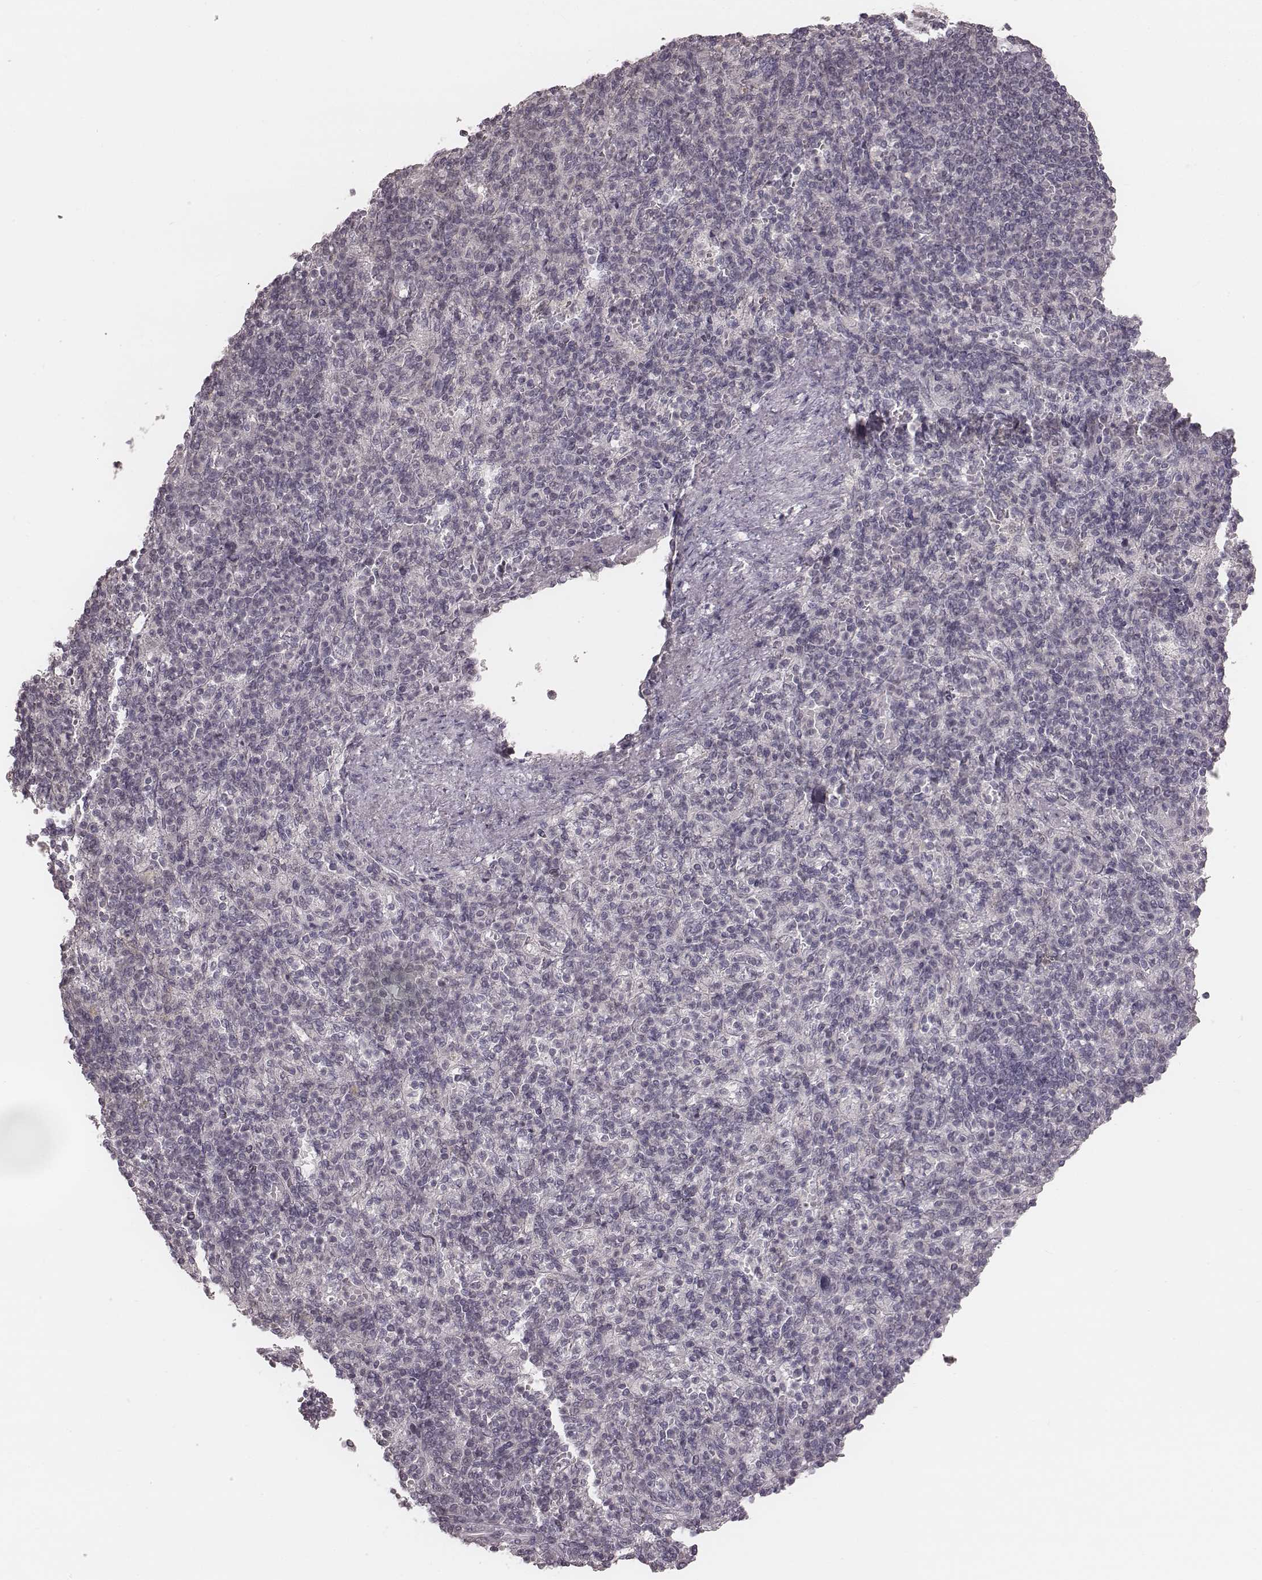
{"staining": {"intensity": "negative", "quantity": "none", "location": "none"}, "tissue": "spleen", "cell_type": "Cells in red pulp", "image_type": "normal", "snomed": [{"axis": "morphology", "description": "Normal tissue, NOS"}, {"axis": "topography", "description": "Spleen"}], "caption": "Micrograph shows no significant protein positivity in cells in red pulp of benign spleen.", "gene": "IQCG", "patient": {"sex": "female", "age": 74}}